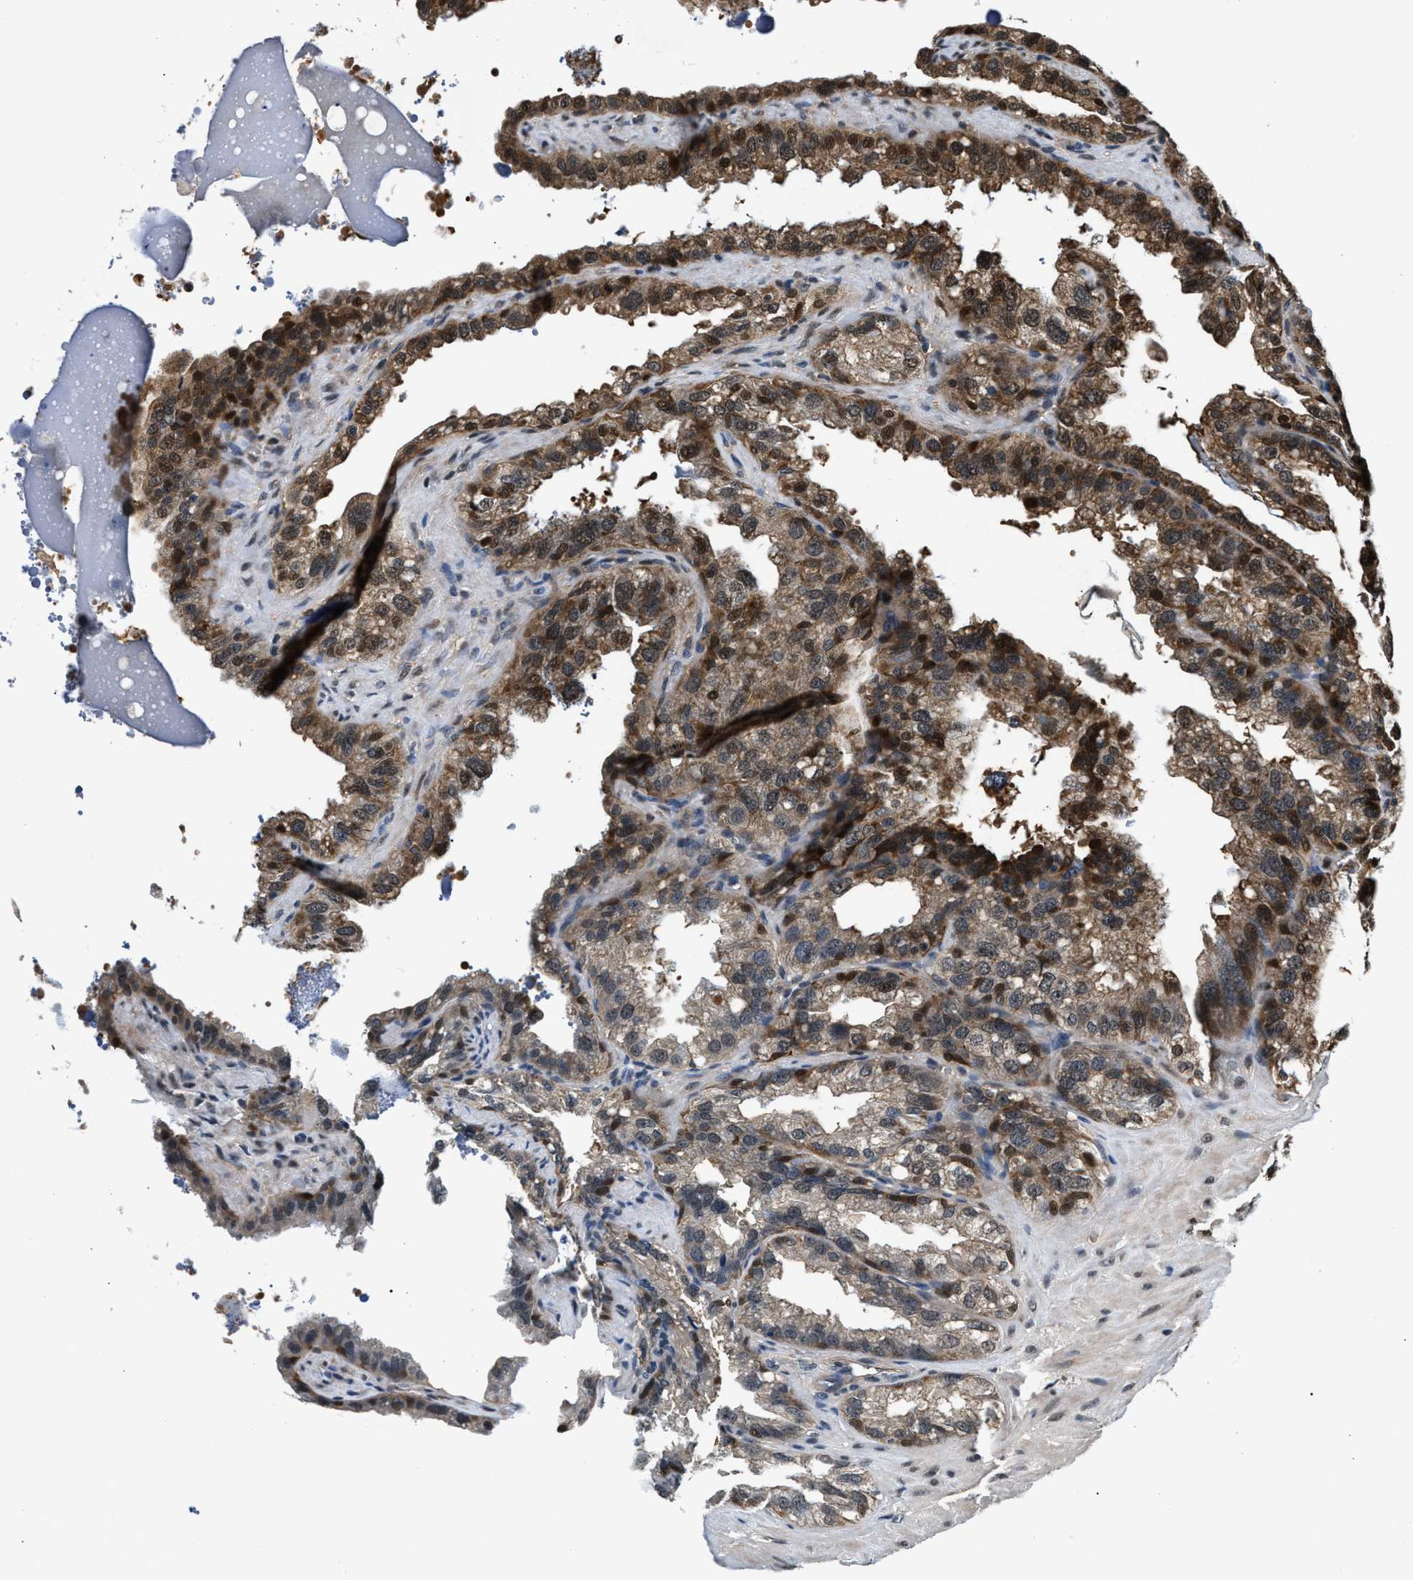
{"staining": {"intensity": "moderate", "quantity": ">75%", "location": "cytoplasmic/membranous,nuclear"}, "tissue": "seminal vesicle", "cell_type": "Glandular cells", "image_type": "normal", "snomed": [{"axis": "morphology", "description": "Normal tissue, NOS"}, {"axis": "topography", "description": "Seminal veicle"}], "caption": "Human seminal vesicle stained for a protein (brown) demonstrates moderate cytoplasmic/membranous,nuclear positive expression in about >75% of glandular cells.", "gene": "RBM33", "patient": {"sex": "male", "age": 68}}